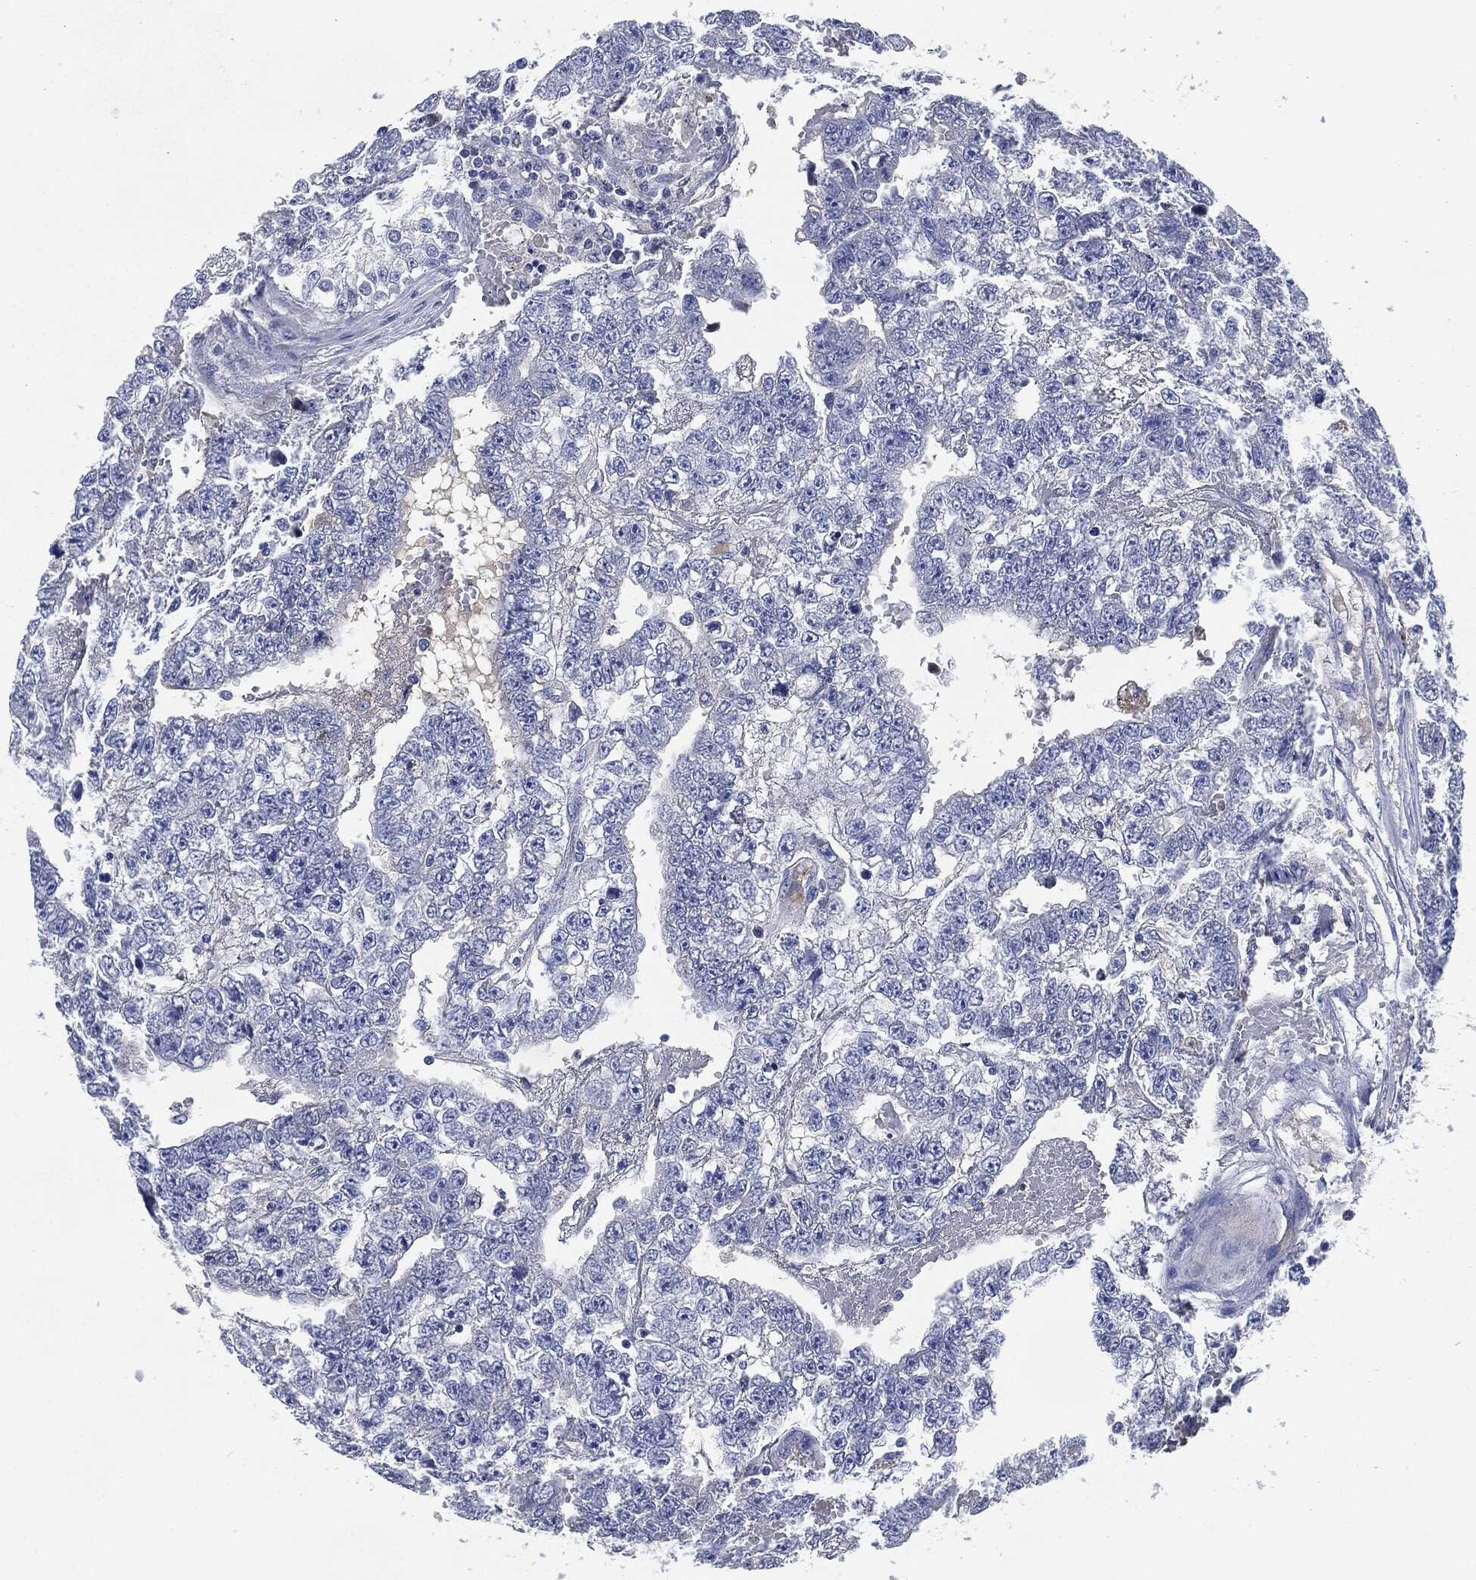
{"staining": {"intensity": "negative", "quantity": "none", "location": "none"}, "tissue": "testis cancer", "cell_type": "Tumor cells", "image_type": "cancer", "snomed": [{"axis": "morphology", "description": "Carcinoma, Embryonal, NOS"}, {"axis": "topography", "description": "Testis"}], "caption": "The immunohistochemistry (IHC) micrograph has no significant staining in tumor cells of testis cancer tissue. (Immunohistochemistry, brightfield microscopy, high magnification).", "gene": "CD27", "patient": {"sex": "male", "age": 25}}